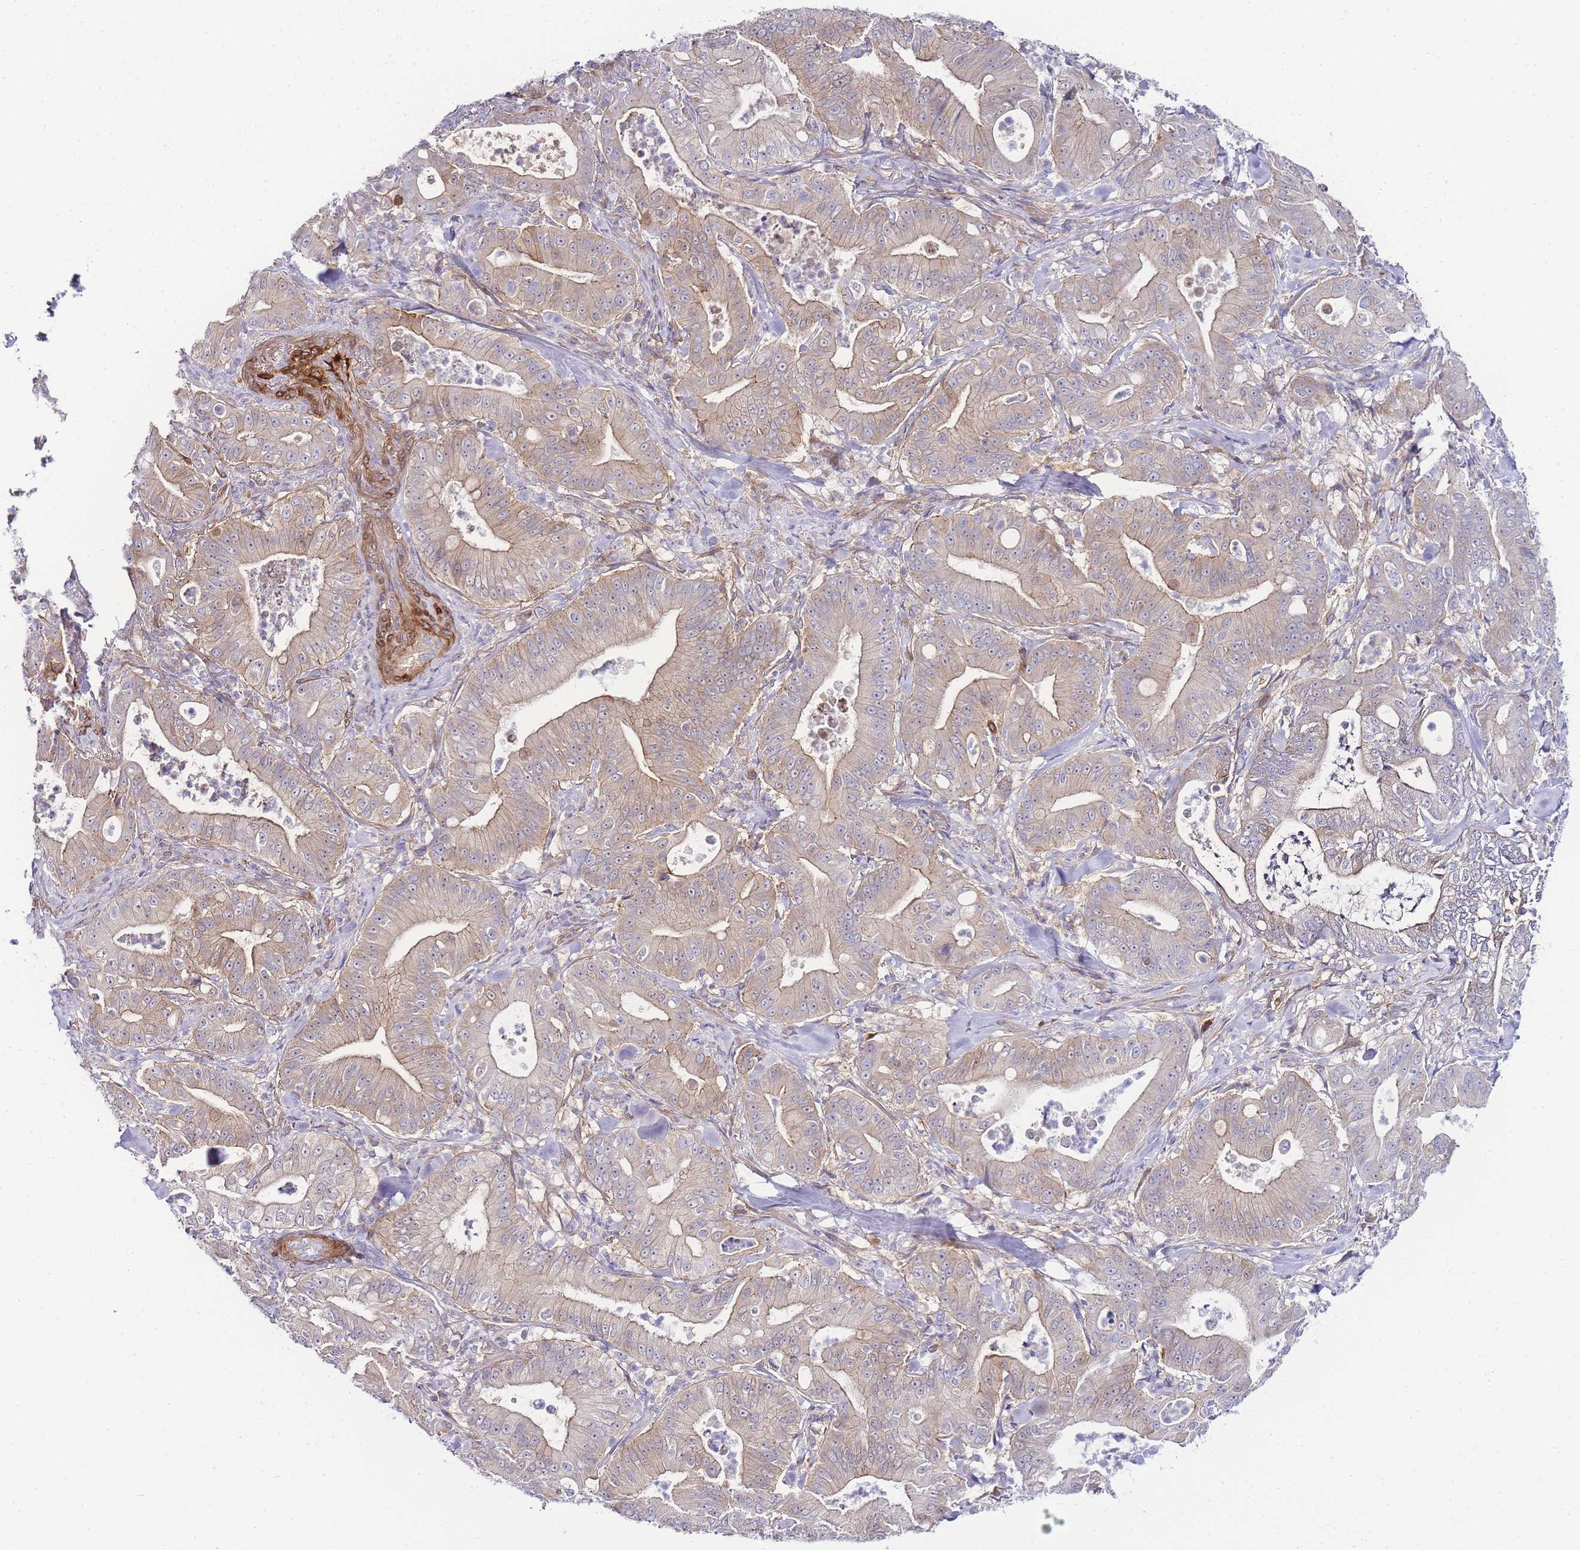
{"staining": {"intensity": "moderate", "quantity": "25%-75%", "location": "cytoplasmic/membranous"}, "tissue": "pancreatic cancer", "cell_type": "Tumor cells", "image_type": "cancer", "snomed": [{"axis": "morphology", "description": "Adenocarcinoma, NOS"}, {"axis": "topography", "description": "Pancreas"}], "caption": "Pancreatic cancer was stained to show a protein in brown. There is medium levels of moderate cytoplasmic/membranous staining in approximately 25%-75% of tumor cells.", "gene": "FBN3", "patient": {"sex": "male", "age": 71}}